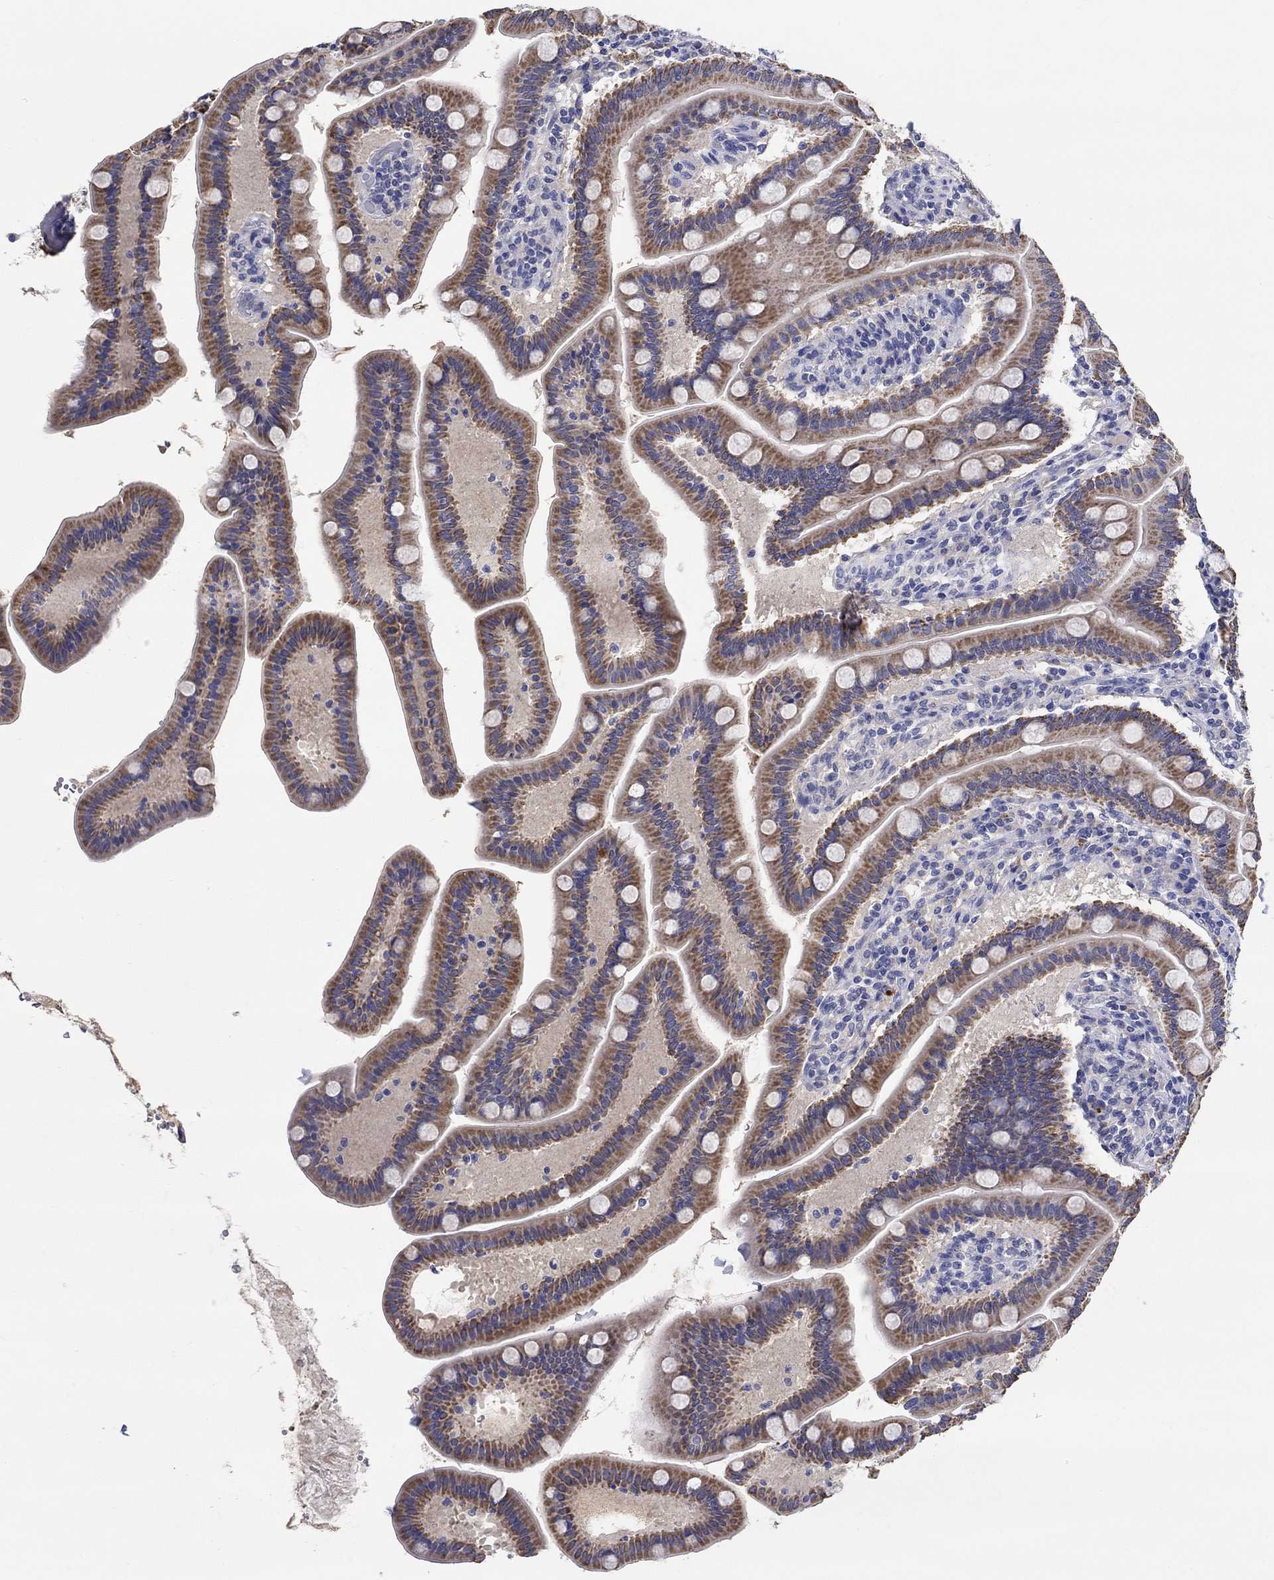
{"staining": {"intensity": "strong", "quantity": "25%-75%", "location": "cytoplasmic/membranous"}, "tissue": "small intestine", "cell_type": "Glandular cells", "image_type": "normal", "snomed": [{"axis": "morphology", "description": "Normal tissue, NOS"}, {"axis": "topography", "description": "Small intestine"}], "caption": "Small intestine stained with immunohistochemistry (IHC) reveals strong cytoplasmic/membranous staining in approximately 25%-75% of glandular cells. The protein of interest is shown in brown color, while the nuclei are stained blue.", "gene": "CHIT1", "patient": {"sex": "male", "age": 66}}